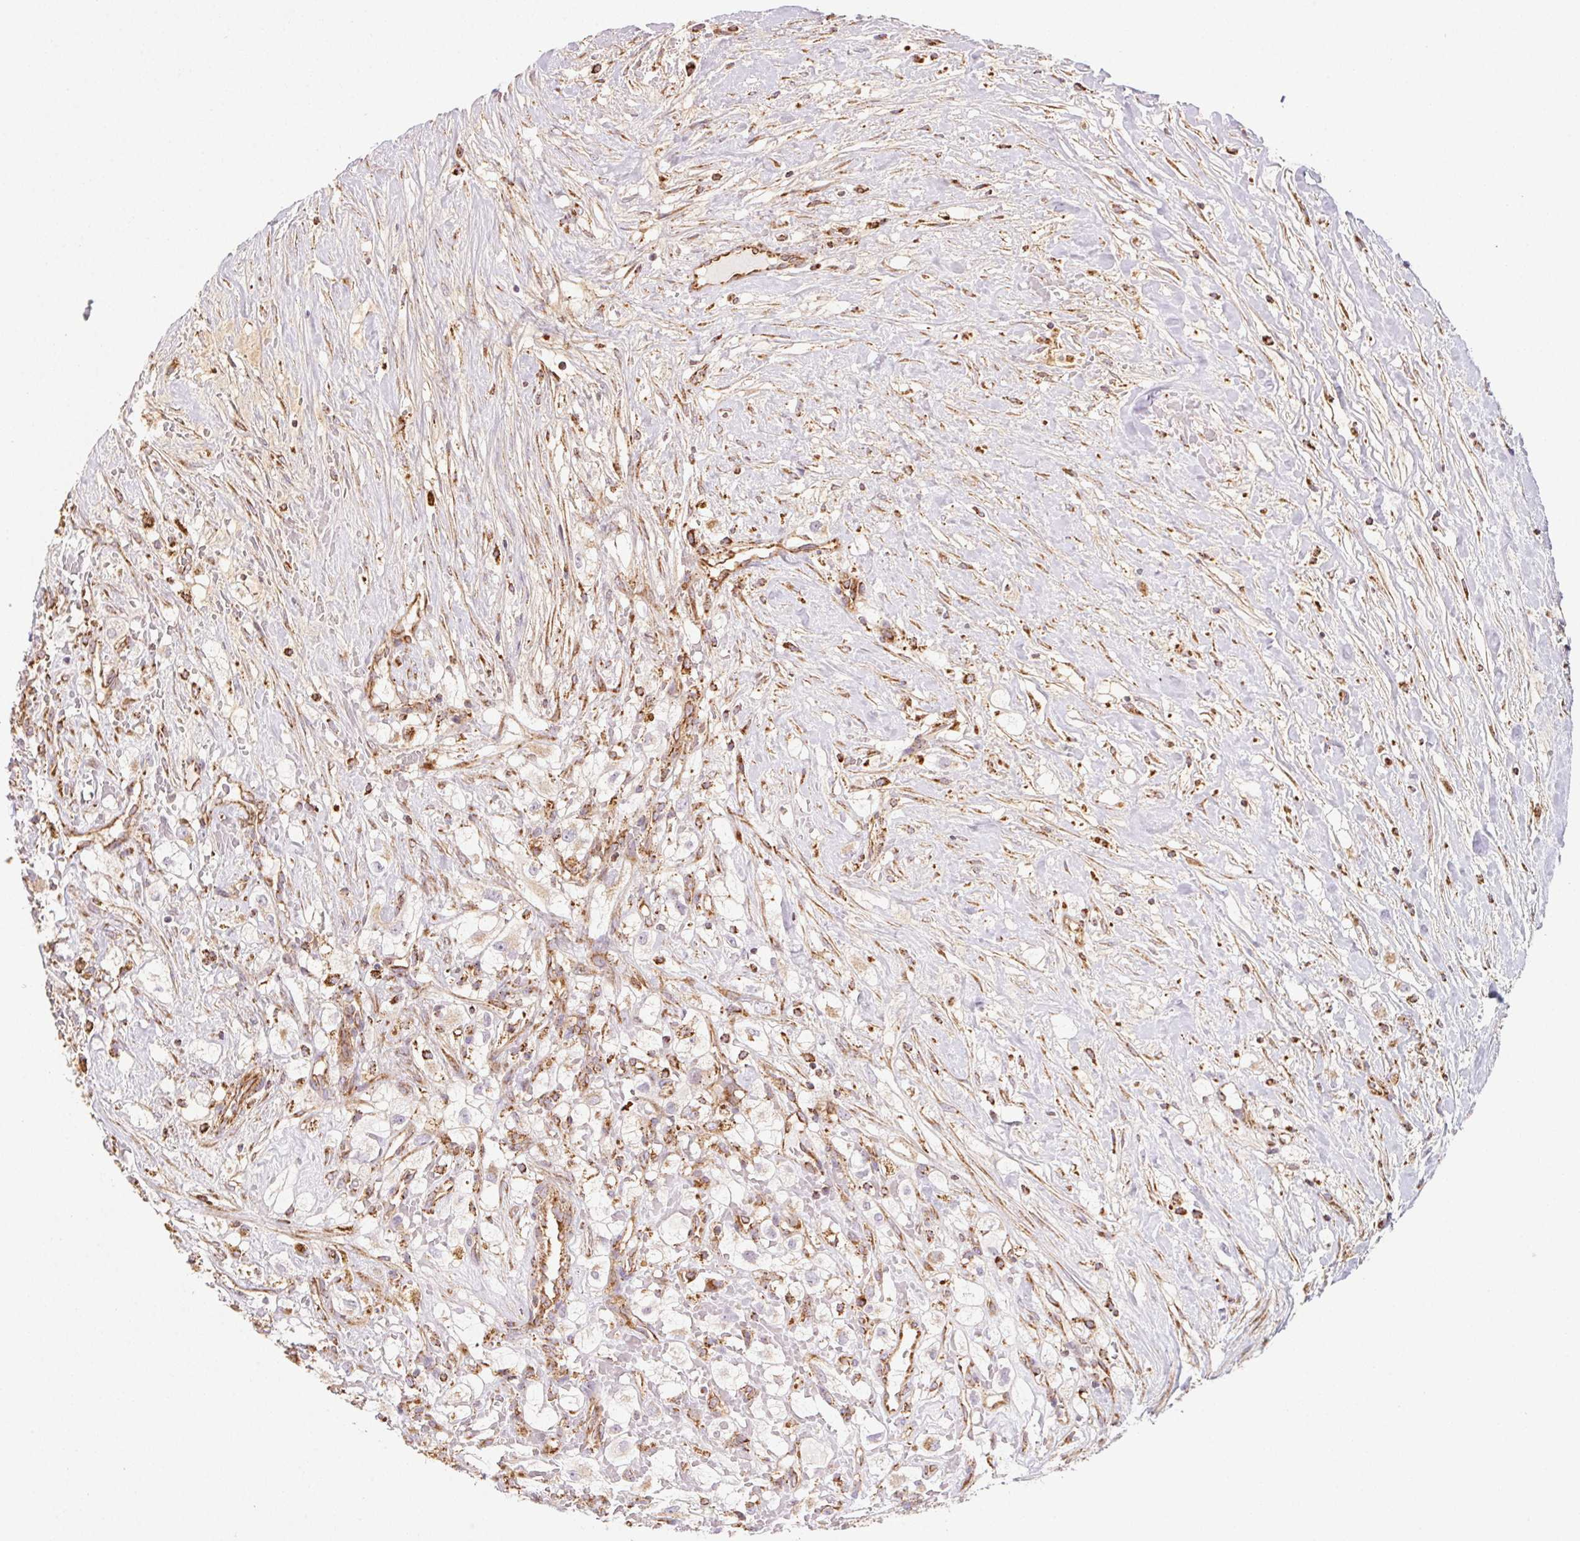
{"staining": {"intensity": "moderate", "quantity": ">75%", "location": "cytoplasmic/membranous"}, "tissue": "renal cancer", "cell_type": "Tumor cells", "image_type": "cancer", "snomed": [{"axis": "morphology", "description": "Adenocarcinoma, NOS"}, {"axis": "topography", "description": "Kidney"}], "caption": "Immunohistochemical staining of human renal cancer reveals medium levels of moderate cytoplasmic/membranous staining in about >75% of tumor cells.", "gene": "CLPB", "patient": {"sex": "male", "age": 59}}